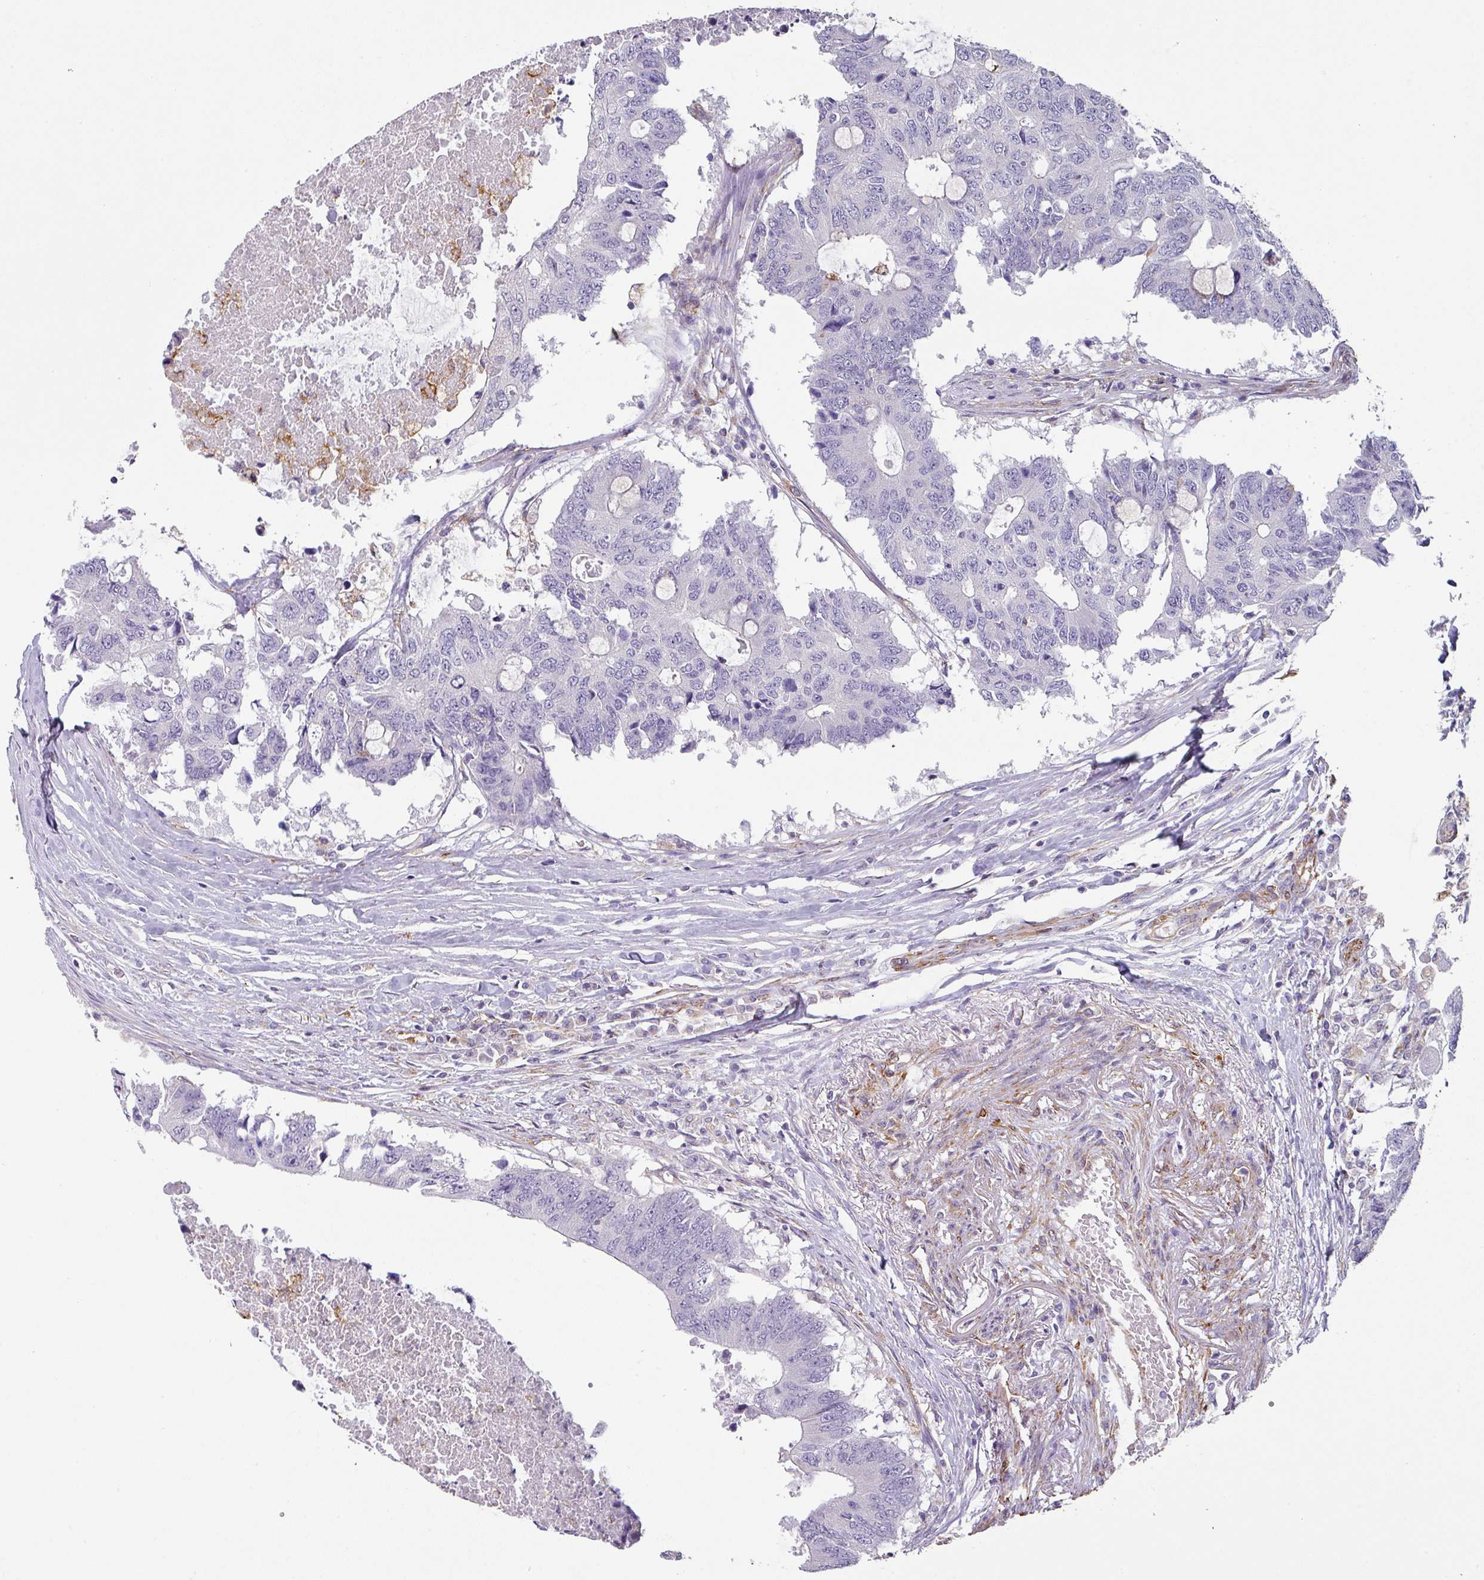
{"staining": {"intensity": "negative", "quantity": "none", "location": "none"}, "tissue": "colorectal cancer", "cell_type": "Tumor cells", "image_type": "cancer", "snomed": [{"axis": "morphology", "description": "Adenocarcinoma, NOS"}, {"axis": "topography", "description": "Colon"}], "caption": "Immunohistochemical staining of human colorectal cancer exhibits no significant expression in tumor cells.", "gene": "ZNF280C", "patient": {"sex": "male", "age": 71}}